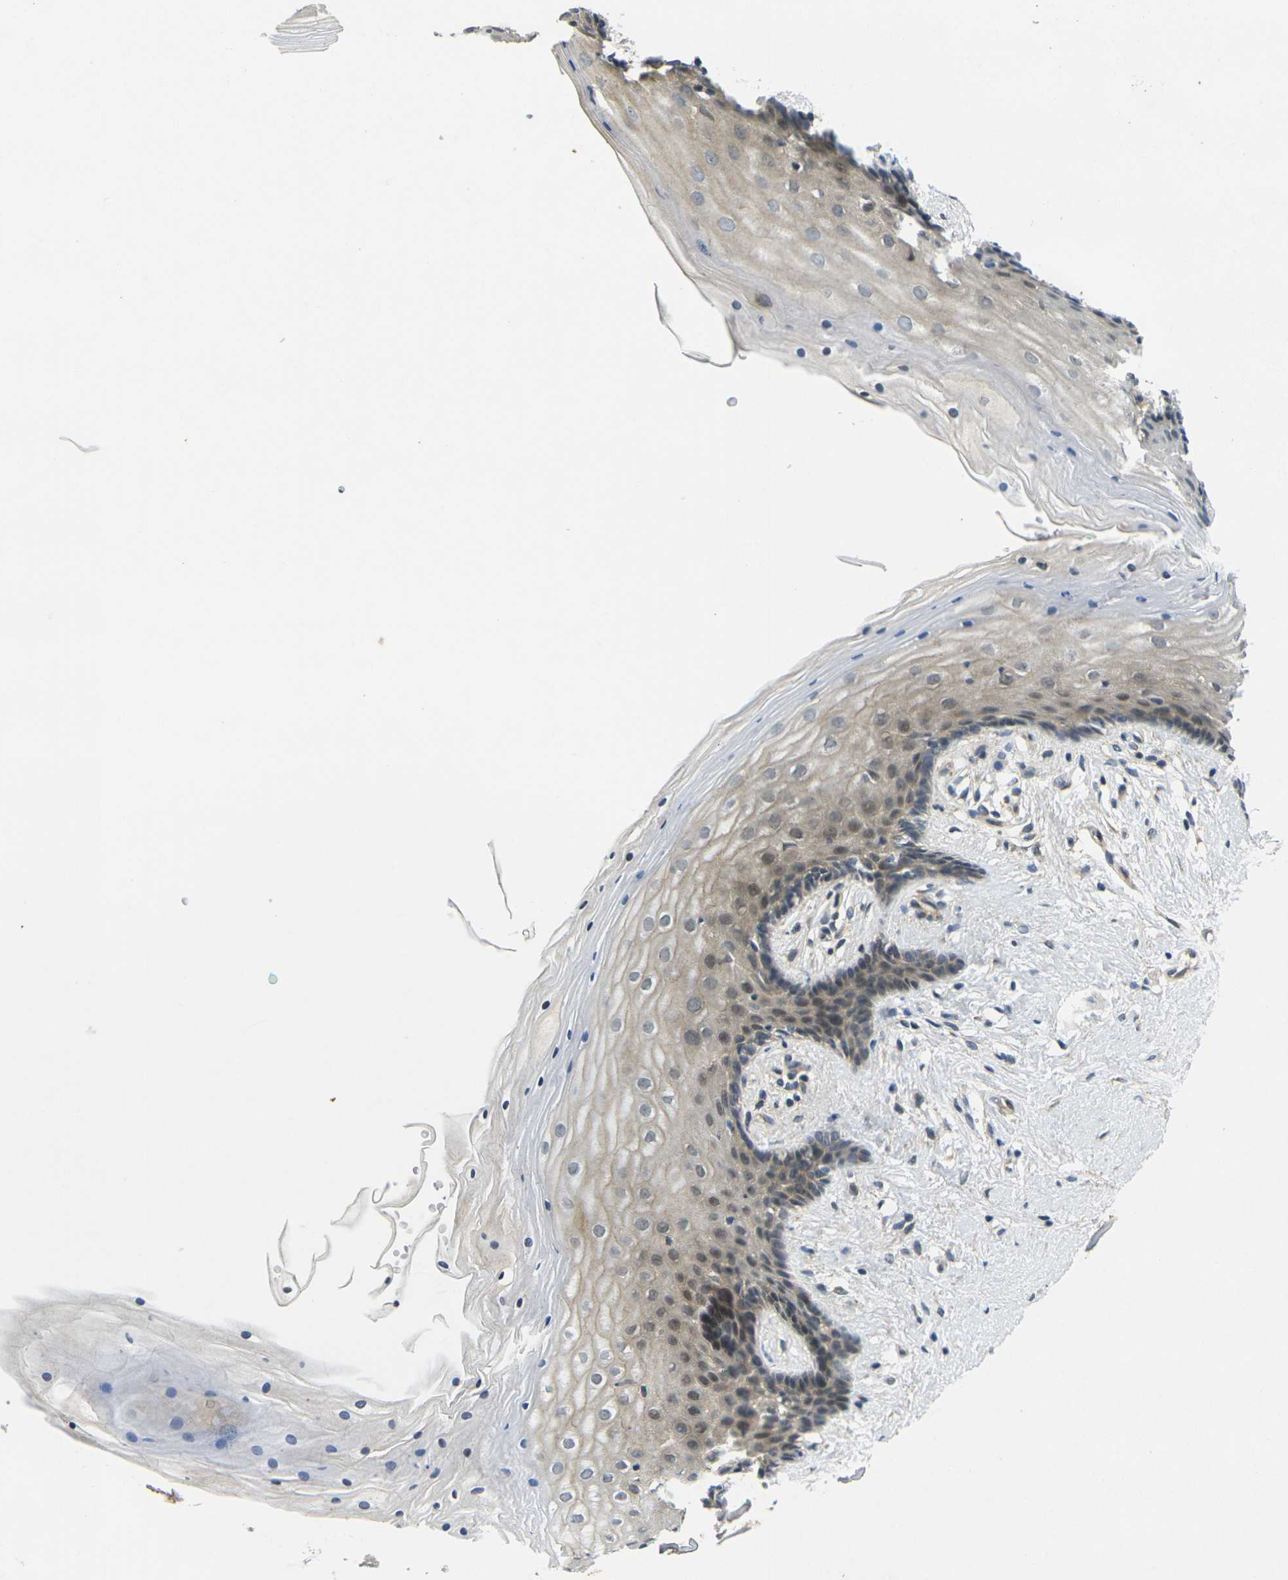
{"staining": {"intensity": "weak", "quantity": "25%-75%", "location": "cytoplasmic/membranous,nuclear"}, "tissue": "vagina", "cell_type": "Squamous epithelial cells", "image_type": "normal", "snomed": [{"axis": "morphology", "description": "Normal tissue, NOS"}, {"axis": "topography", "description": "Vagina"}], "caption": "DAB (3,3'-diaminobenzidine) immunohistochemical staining of benign human vagina reveals weak cytoplasmic/membranous,nuclear protein positivity in approximately 25%-75% of squamous epithelial cells.", "gene": "KCTD10", "patient": {"sex": "female", "age": 44}}